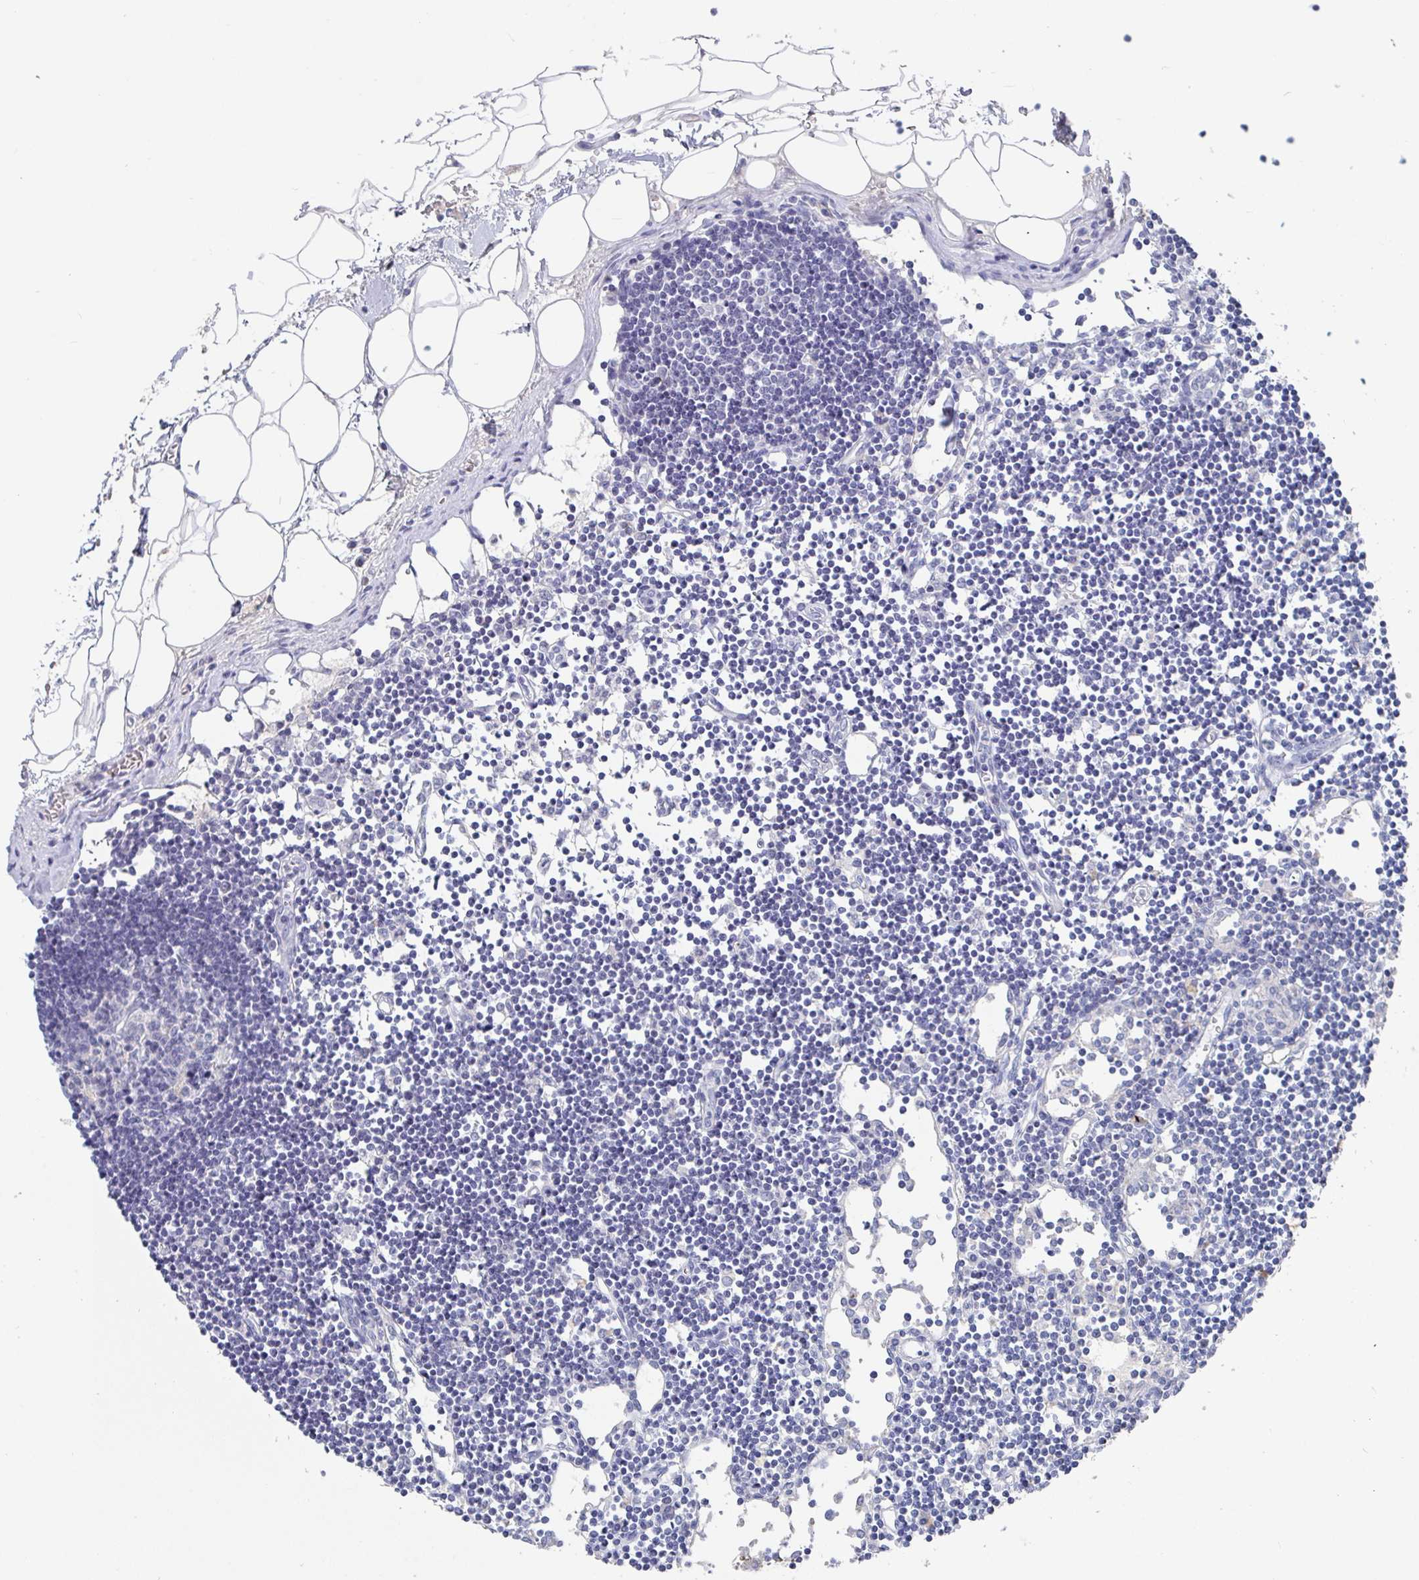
{"staining": {"intensity": "negative", "quantity": "none", "location": "none"}, "tissue": "lymph node", "cell_type": "Germinal center cells", "image_type": "normal", "snomed": [{"axis": "morphology", "description": "Normal tissue, NOS"}, {"axis": "topography", "description": "Lymph node"}], "caption": "Immunohistochemical staining of normal lymph node exhibits no significant positivity in germinal center cells. The staining was performed using DAB to visualize the protein expression in brown, while the nuclei were stained in blue with hematoxylin (Magnification: 20x).", "gene": "GPR148", "patient": {"sex": "female", "age": 65}}